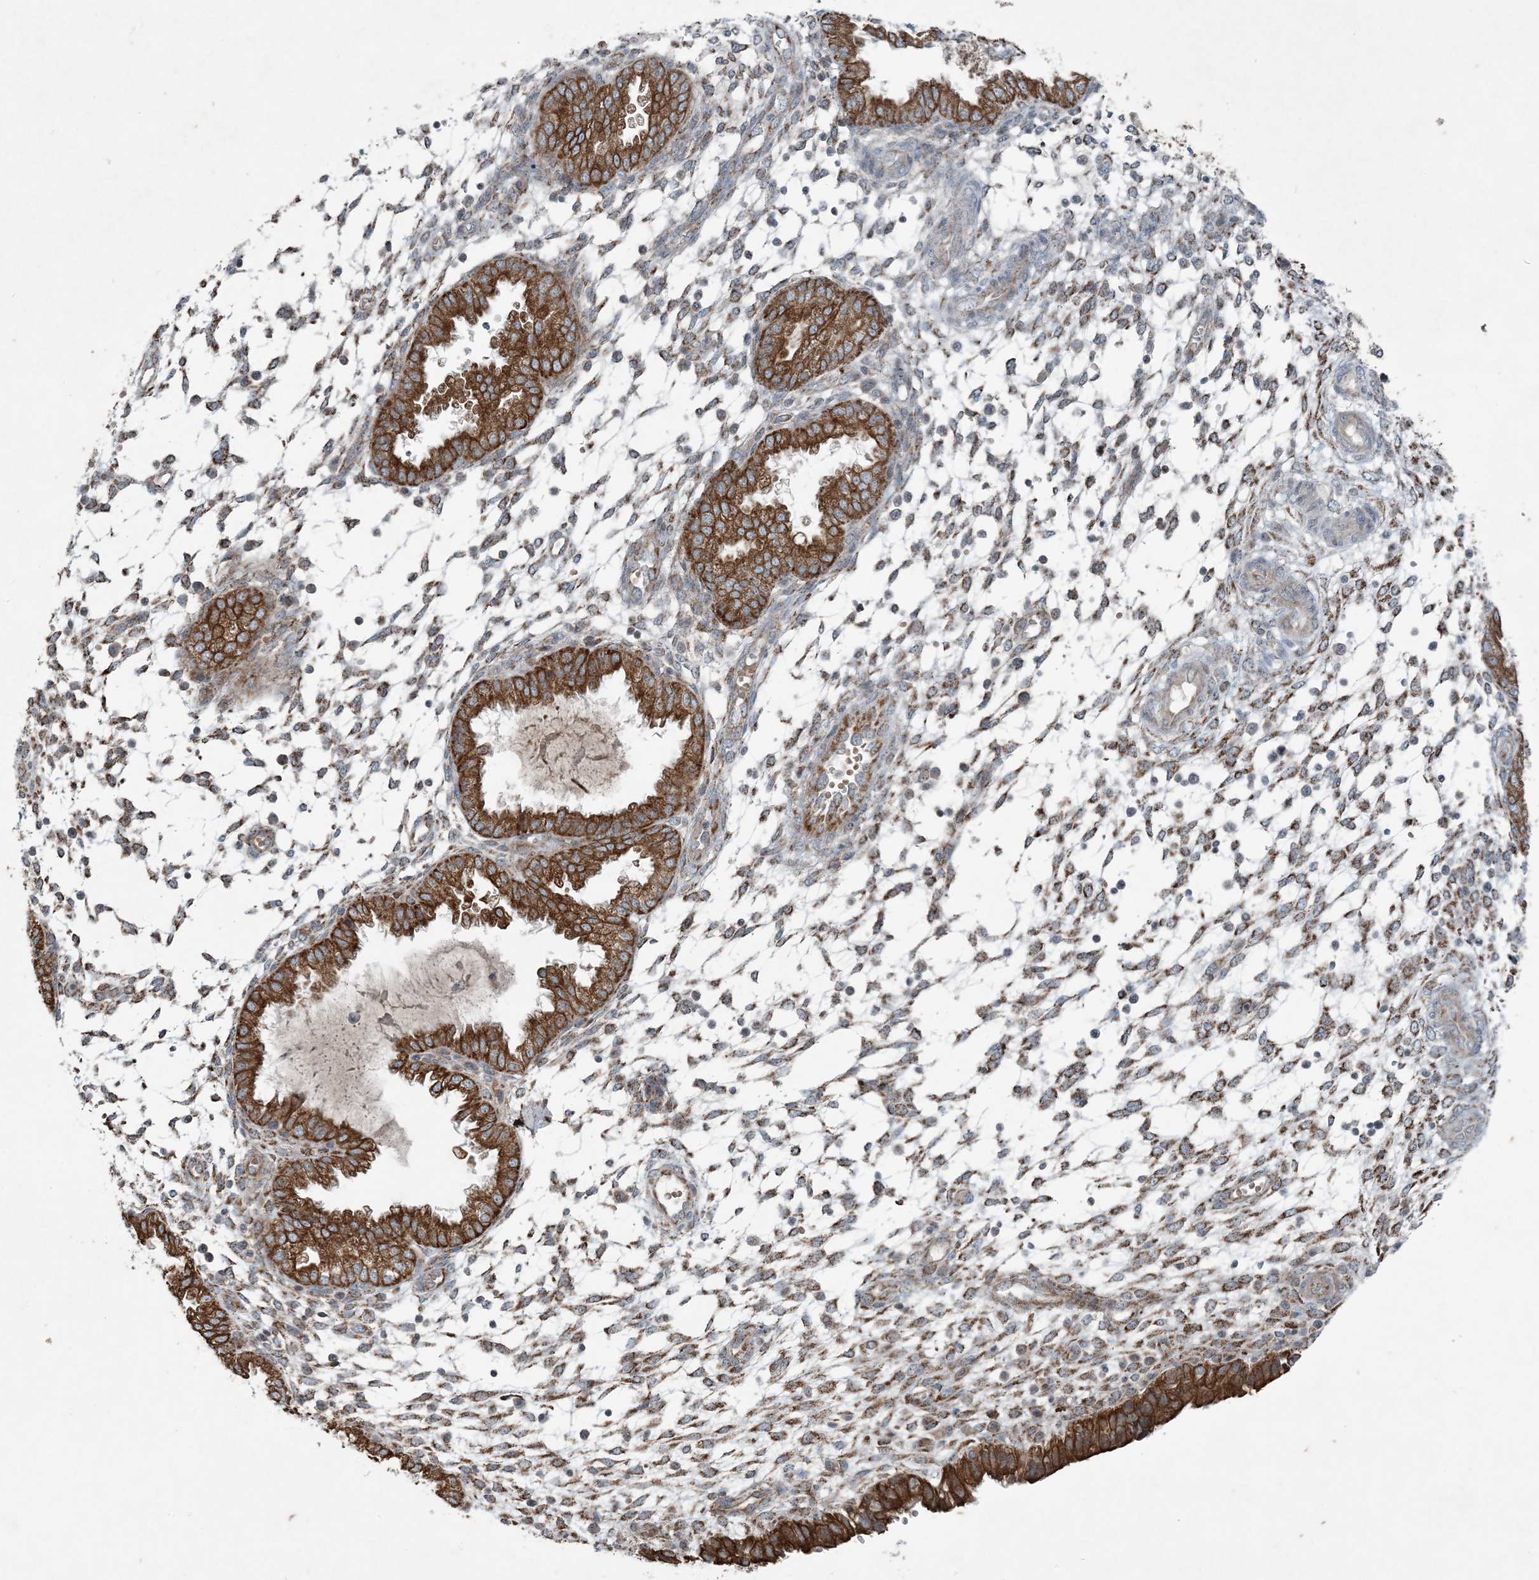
{"staining": {"intensity": "negative", "quantity": "none", "location": "none"}, "tissue": "endometrium", "cell_type": "Cells in endometrial stroma", "image_type": "normal", "snomed": [{"axis": "morphology", "description": "Normal tissue, NOS"}, {"axis": "topography", "description": "Endometrium"}], "caption": "Immunohistochemical staining of normal endometrium shows no significant positivity in cells in endometrial stroma. The staining is performed using DAB brown chromogen with nuclei counter-stained in using hematoxylin.", "gene": "PC", "patient": {"sex": "female", "age": 33}}